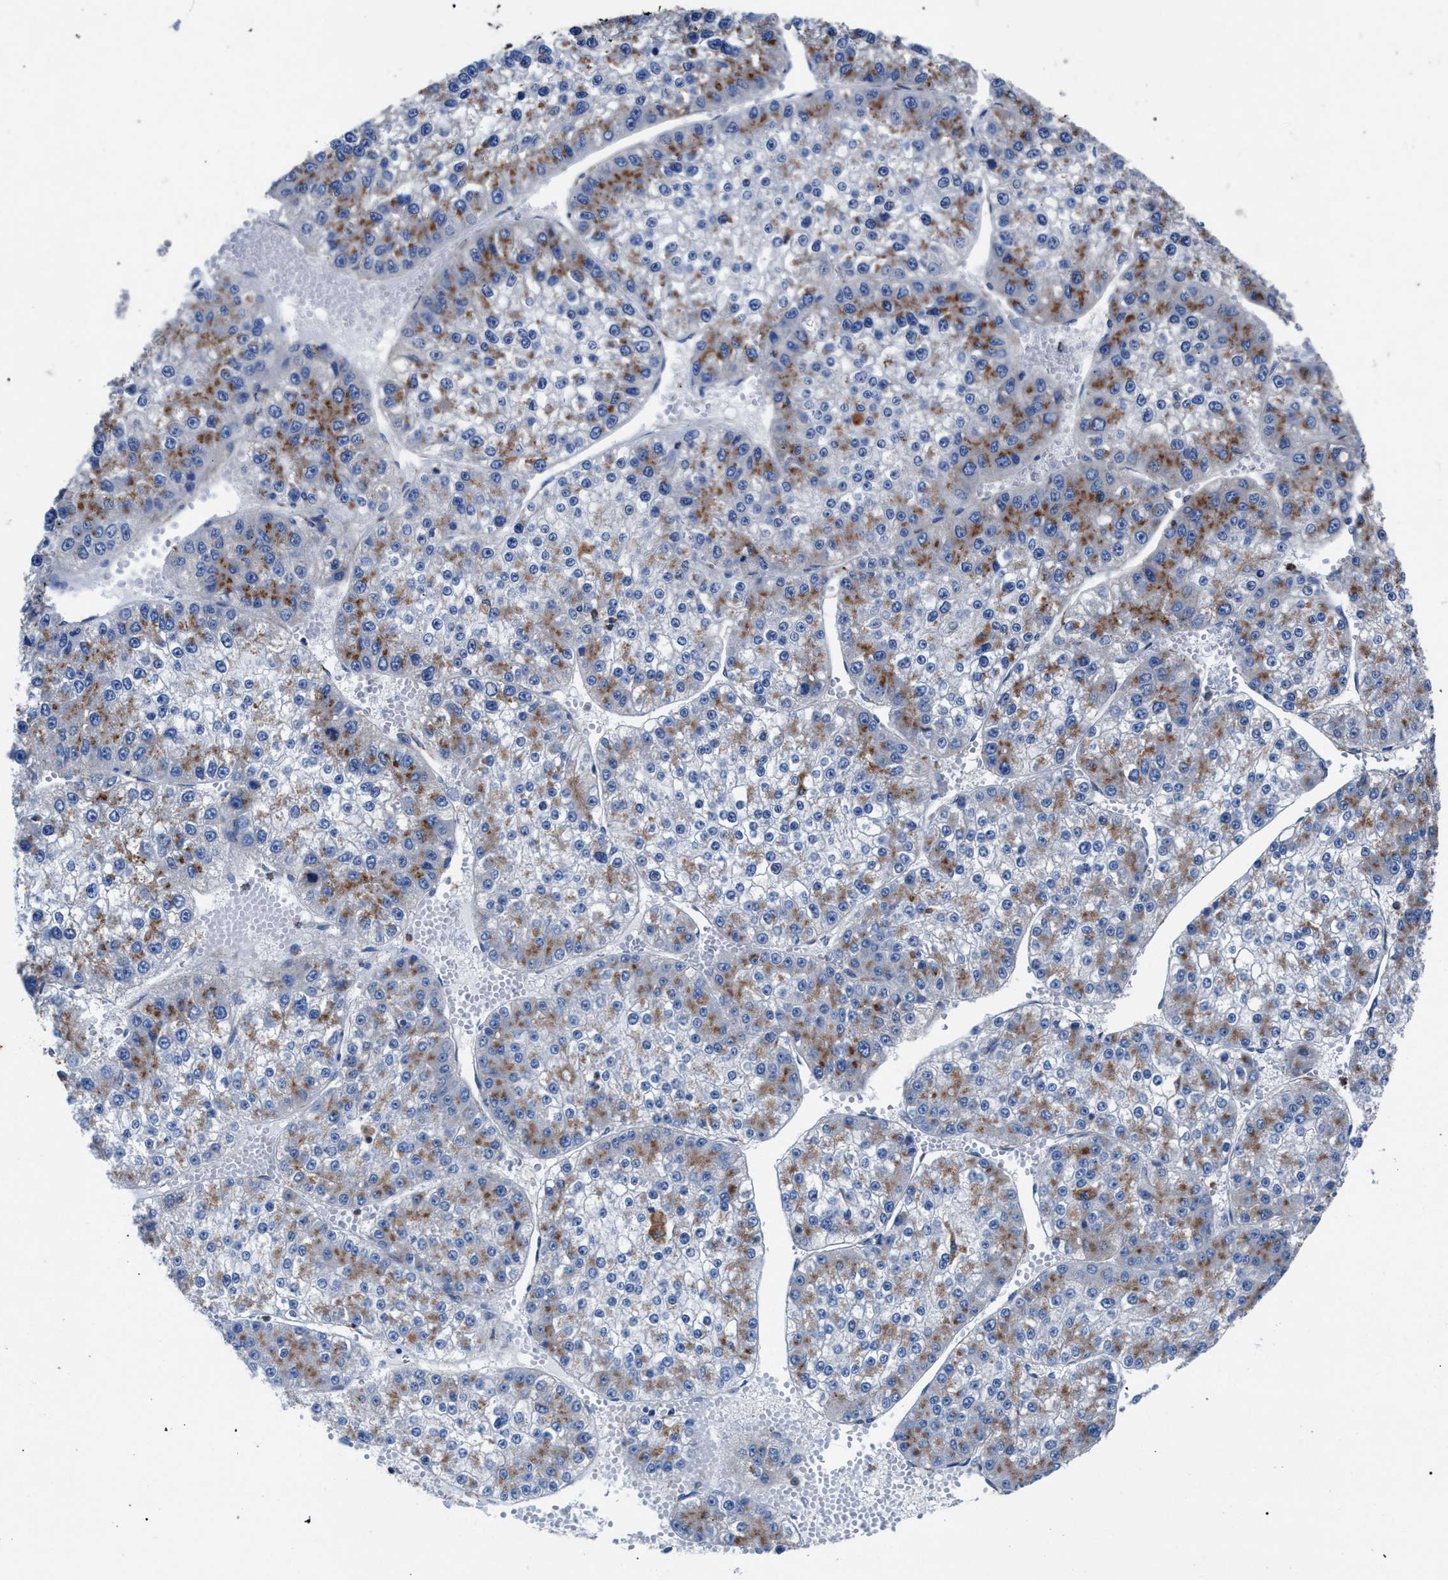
{"staining": {"intensity": "moderate", "quantity": "25%-75%", "location": "cytoplasmic/membranous"}, "tissue": "liver cancer", "cell_type": "Tumor cells", "image_type": "cancer", "snomed": [{"axis": "morphology", "description": "Carcinoma, Hepatocellular, NOS"}, {"axis": "topography", "description": "Liver"}], "caption": "Liver cancer tissue demonstrates moderate cytoplasmic/membranous staining in approximately 25%-75% of tumor cells, visualized by immunohistochemistry.", "gene": "ATP6V0A1", "patient": {"sex": "female", "age": 73}}